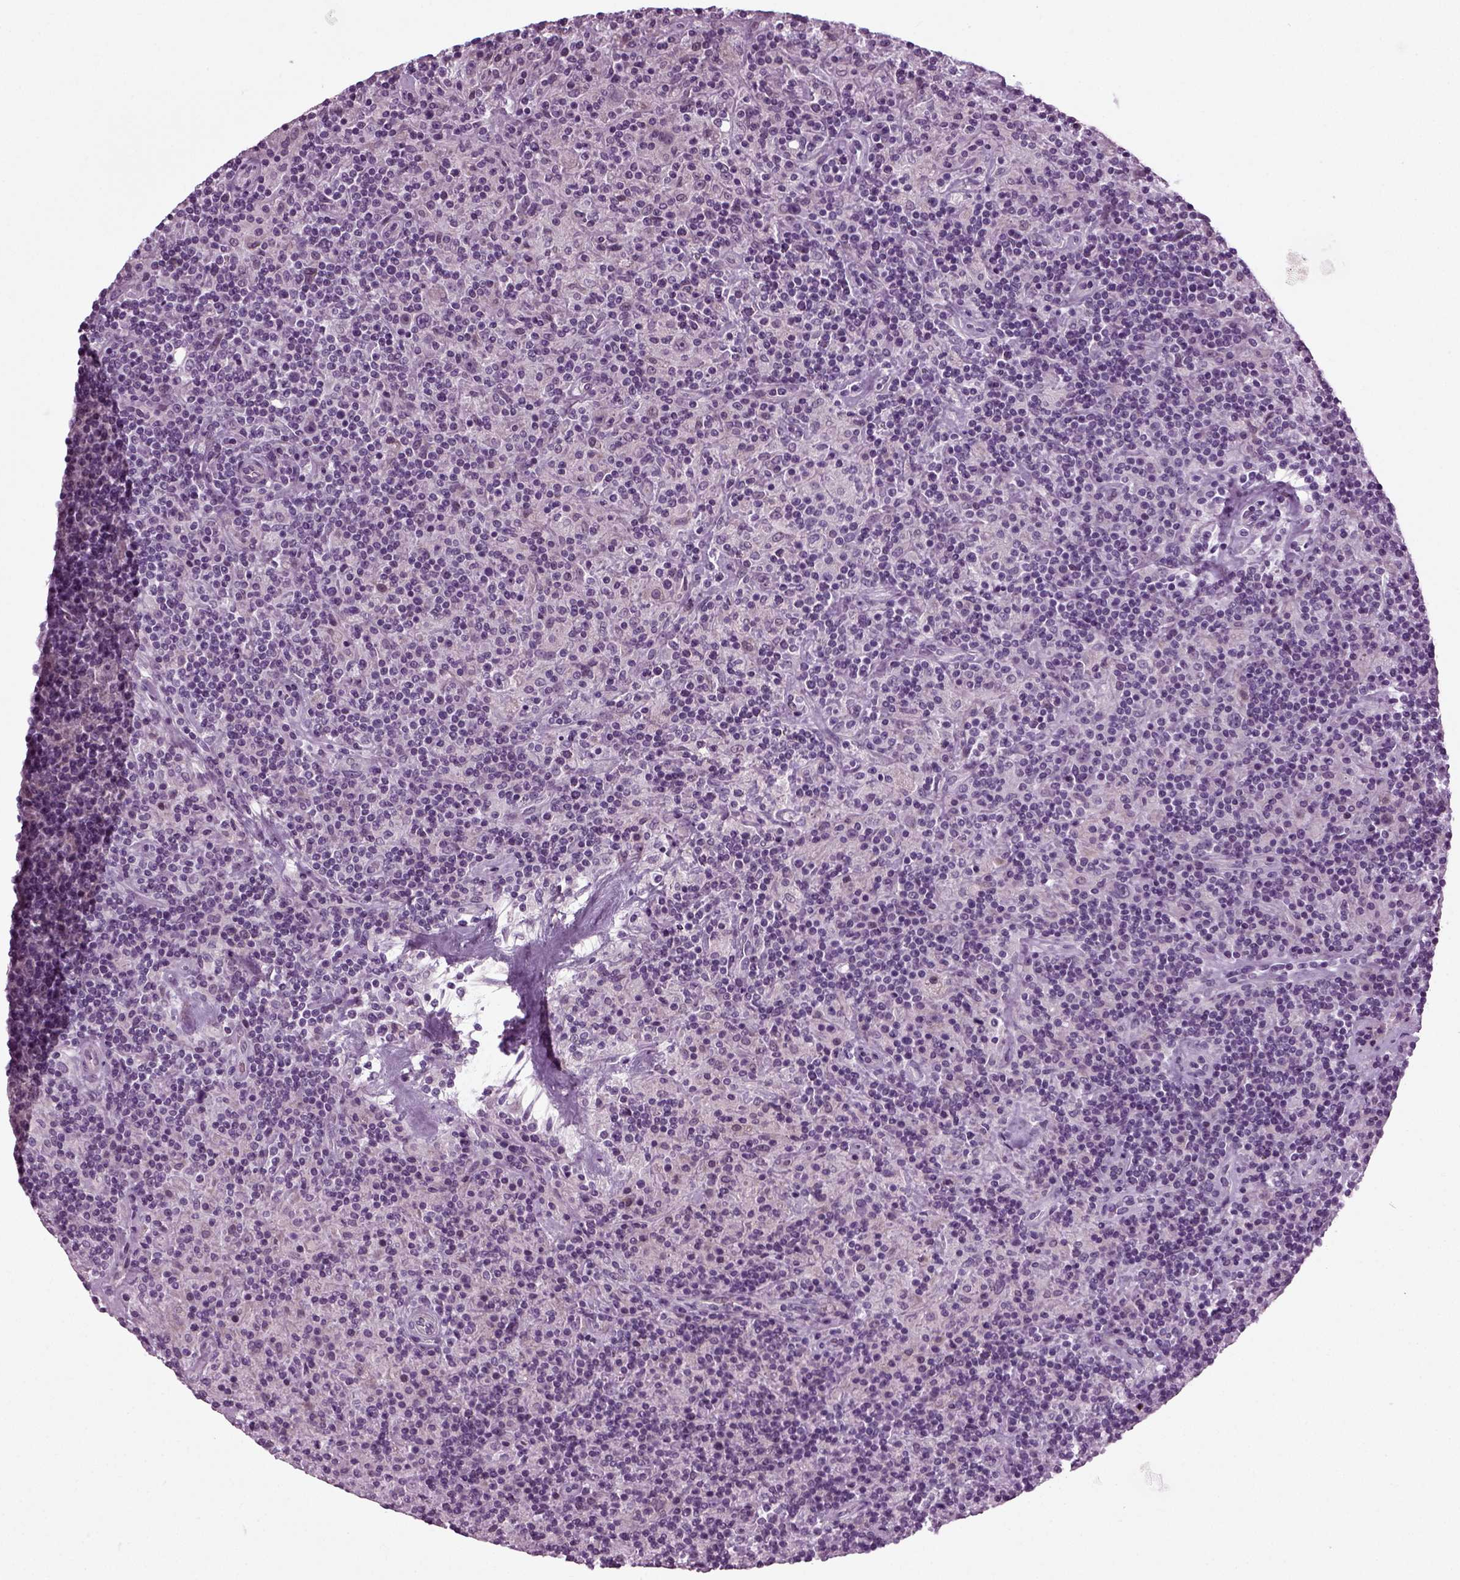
{"staining": {"intensity": "negative", "quantity": "none", "location": "none"}, "tissue": "lymphoma", "cell_type": "Tumor cells", "image_type": "cancer", "snomed": [{"axis": "morphology", "description": "Hodgkin's disease, NOS"}, {"axis": "topography", "description": "Lymph node"}], "caption": "IHC photomicrograph of human lymphoma stained for a protein (brown), which shows no staining in tumor cells. Nuclei are stained in blue.", "gene": "SCG5", "patient": {"sex": "male", "age": 70}}